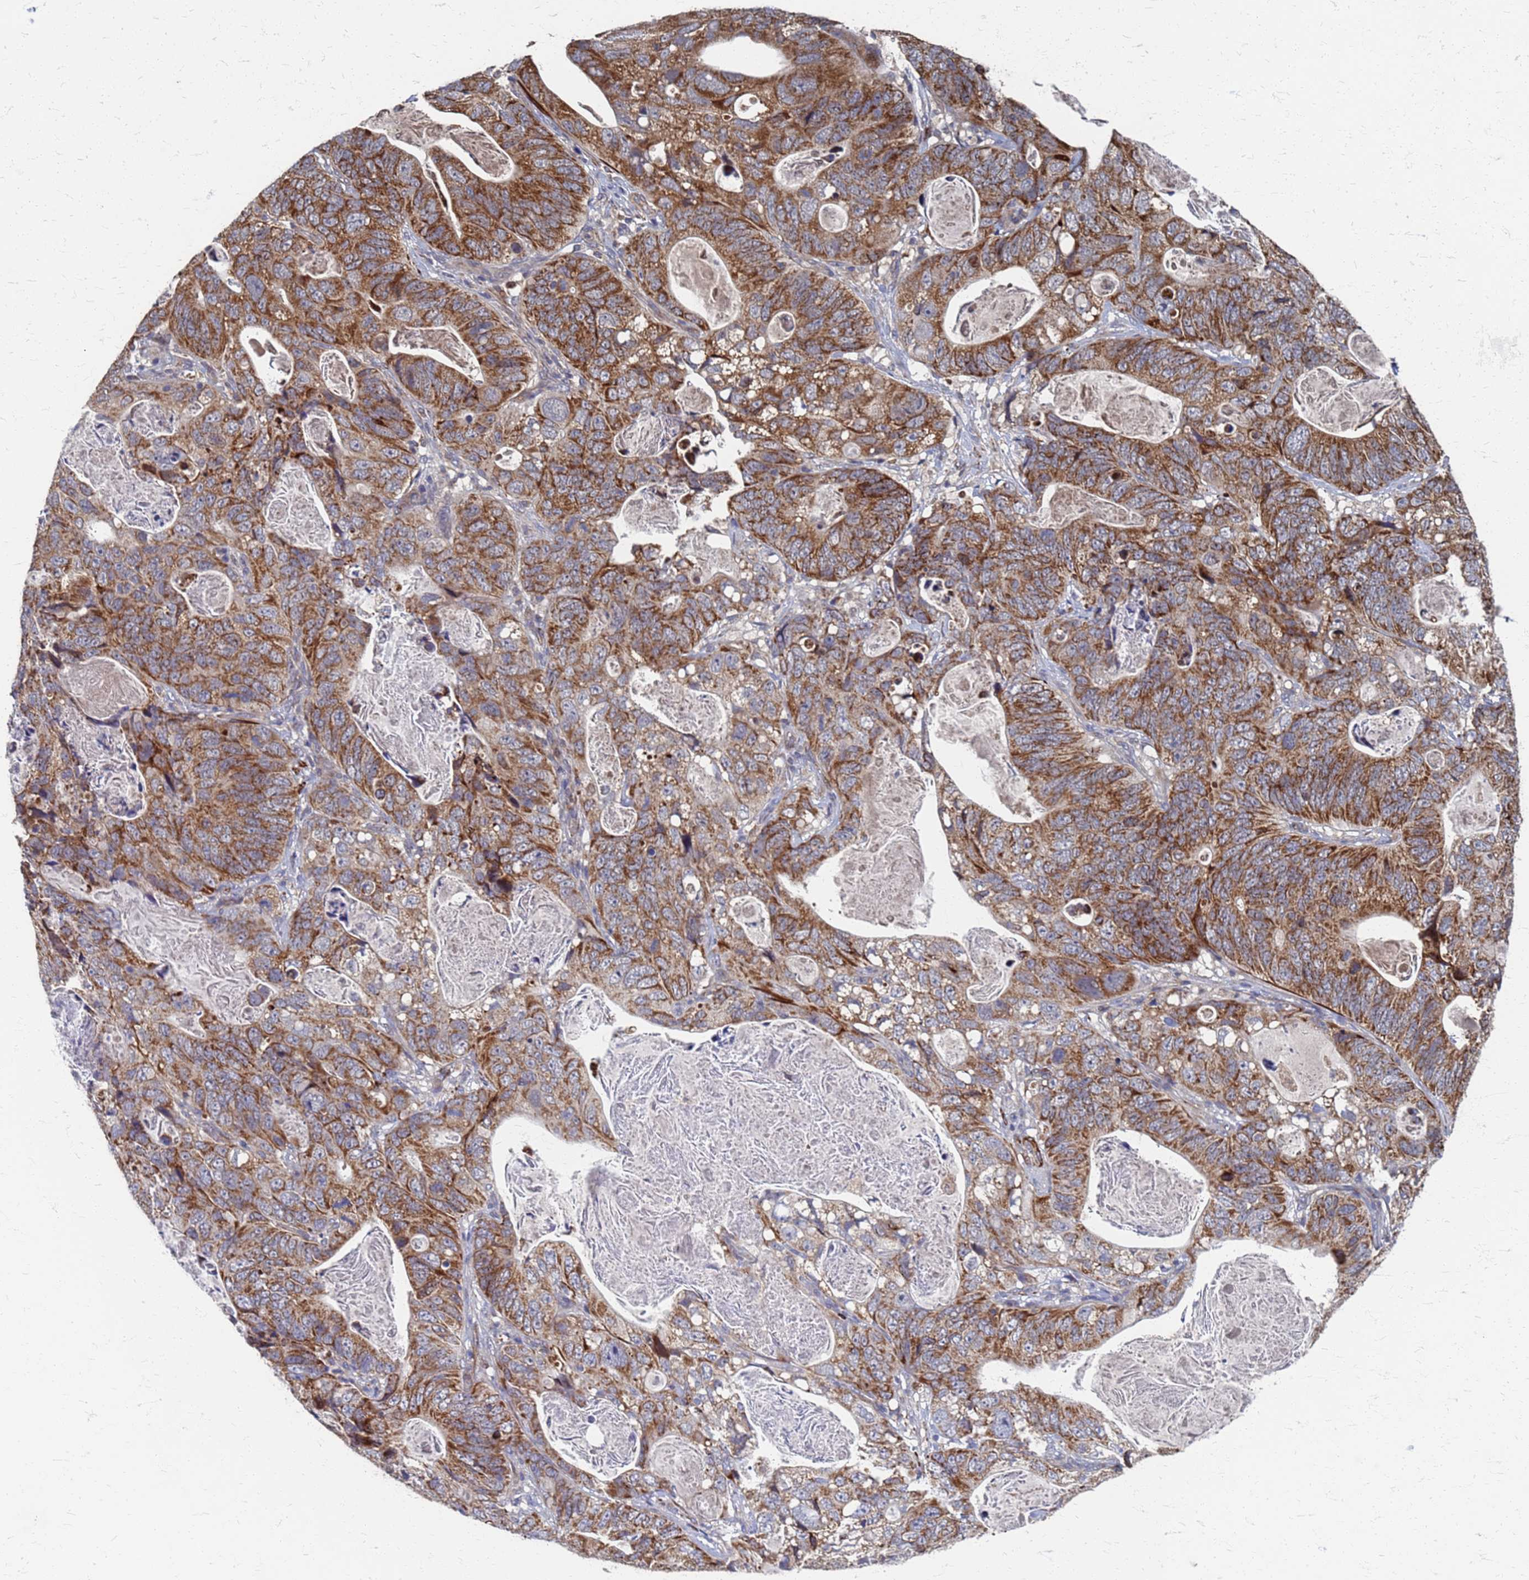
{"staining": {"intensity": "strong", "quantity": "25%-75%", "location": "cytoplasmic/membranous"}, "tissue": "stomach cancer", "cell_type": "Tumor cells", "image_type": "cancer", "snomed": [{"axis": "morphology", "description": "Normal tissue, NOS"}, {"axis": "morphology", "description": "Adenocarcinoma, NOS"}, {"axis": "topography", "description": "Stomach"}], "caption": "Tumor cells show high levels of strong cytoplasmic/membranous staining in approximately 25%-75% of cells in stomach cancer (adenocarcinoma).", "gene": "ATPAF1", "patient": {"sex": "female", "age": 89}}